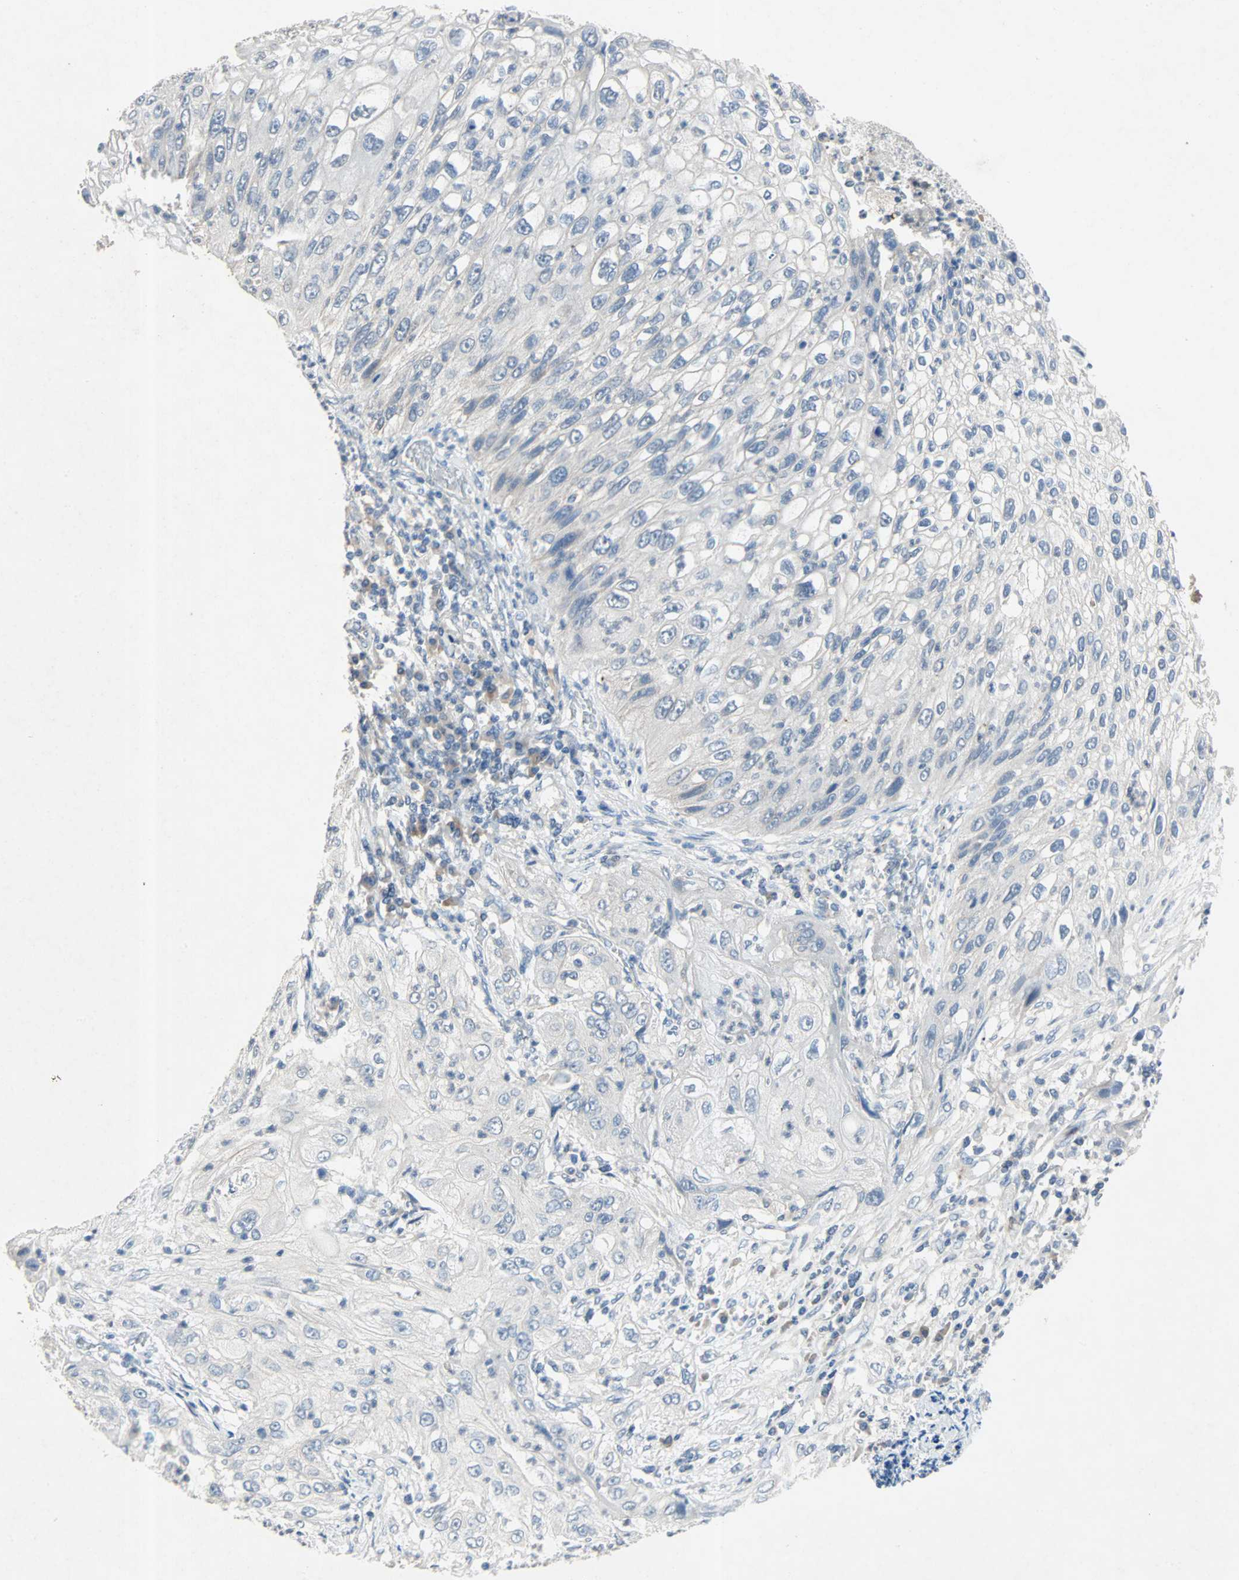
{"staining": {"intensity": "negative", "quantity": "none", "location": "none"}, "tissue": "lung cancer", "cell_type": "Tumor cells", "image_type": "cancer", "snomed": [{"axis": "morphology", "description": "Inflammation, NOS"}, {"axis": "morphology", "description": "Squamous cell carcinoma, NOS"}, {"axis": "topography", "description": "Lymph node"}, {"axis": "topography", "description": "Soft tissue"}, {"axis": "topography", "description": "Lung"}], "caption": "IHC photomicrograph of neoplastic tissue: human lung squamous cell carcinoma stained with DAB (3,3'-diaminobenzidine) displays no significant protein expression in tumor cells.", "gene": "PCDHB2", "patient": {"sex": "male", "age": 66}}